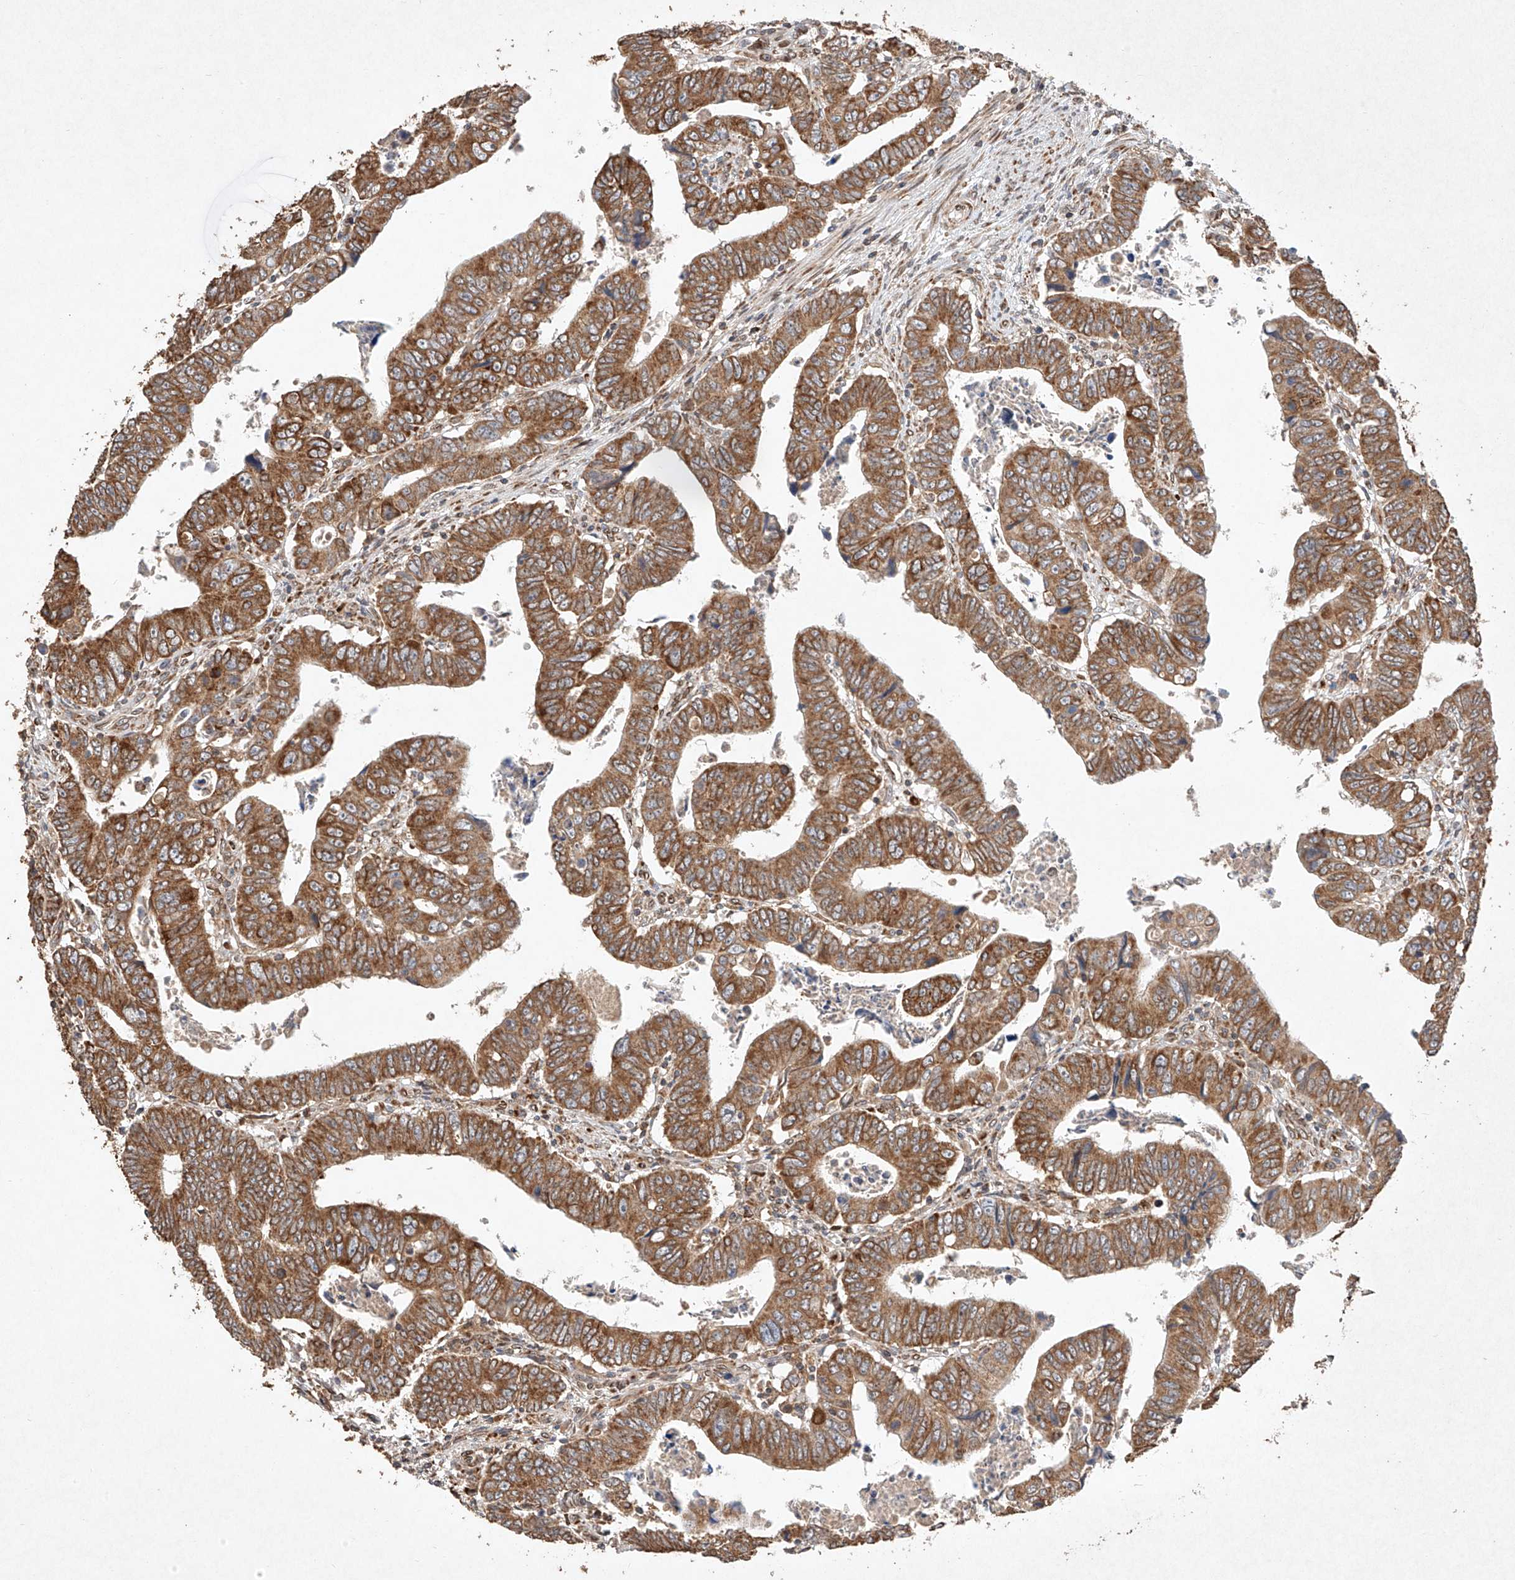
{"staining": {"intensity": "strong", "quantity": ">75%", "location": "cytoplasmic/membranous"}, "tissue": "colorectal cancer", "cell_type": "Tumor cells", "image_type": "cancer", "snomed": [{"axis": "morphology", "description": "Normal tissue, NOS"}, {"axis": "morphology", "description": "Adenocarcinoma, NOS"}, {"axis": "topography", "description": "Rectum"}], "caption": "There is high levels of strong cytoplasmic/membranous expression in tumor cells of adenocarcinoma (colorectal), as demonstrated by immunohistochemical staining (brown color).", "gene": "SEMA3B", "patient": {"sex": "female", "age": 65}}